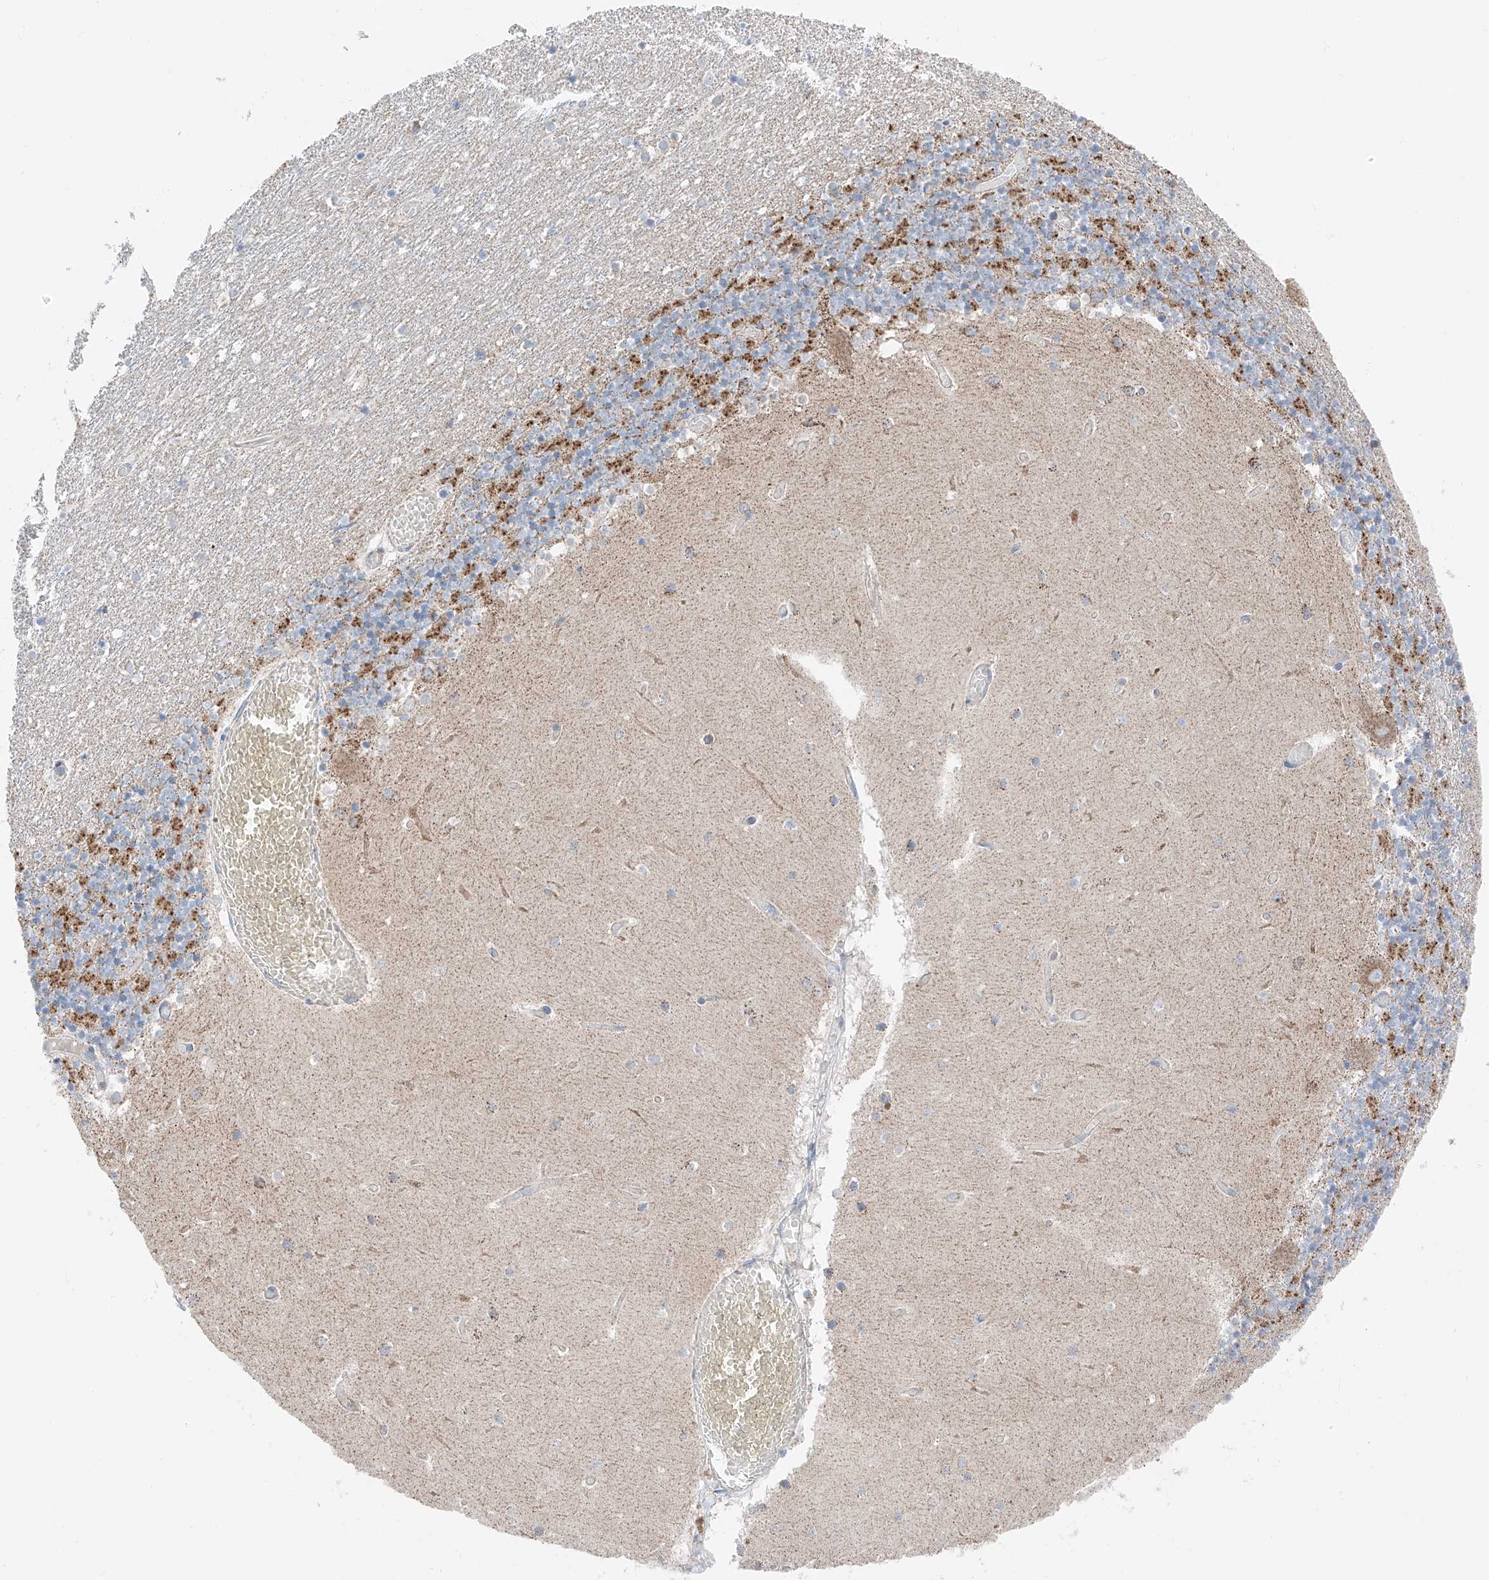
{"staining": {"intensity": "moderate", "quantity": "<25%", "location": "cytoplasmic/membranous"}, "tissue": "cerebellum", "cell_type": "Cells in granular layer", "image_type": "normal", "snomed": [{"axis": "morphology", "description": "Normal tissue, NOS"}, {"axis": "topography", "description": "Cerebellum"}], "caption": "Immunohistochemical staining of normal human cerebellum demonstrates <25% levels of moderate cytoplasmic/membranous protein staining in about <25% of cells in granular layer. The protein of interest is stained brown, and the nuclei are stained in blue (DAB (3,3'-diaminobenzidine) IHC with brightfield microscopy, high magnification).", "gene": "MRAP", "patient": {"sex": "female", "age": 28}}